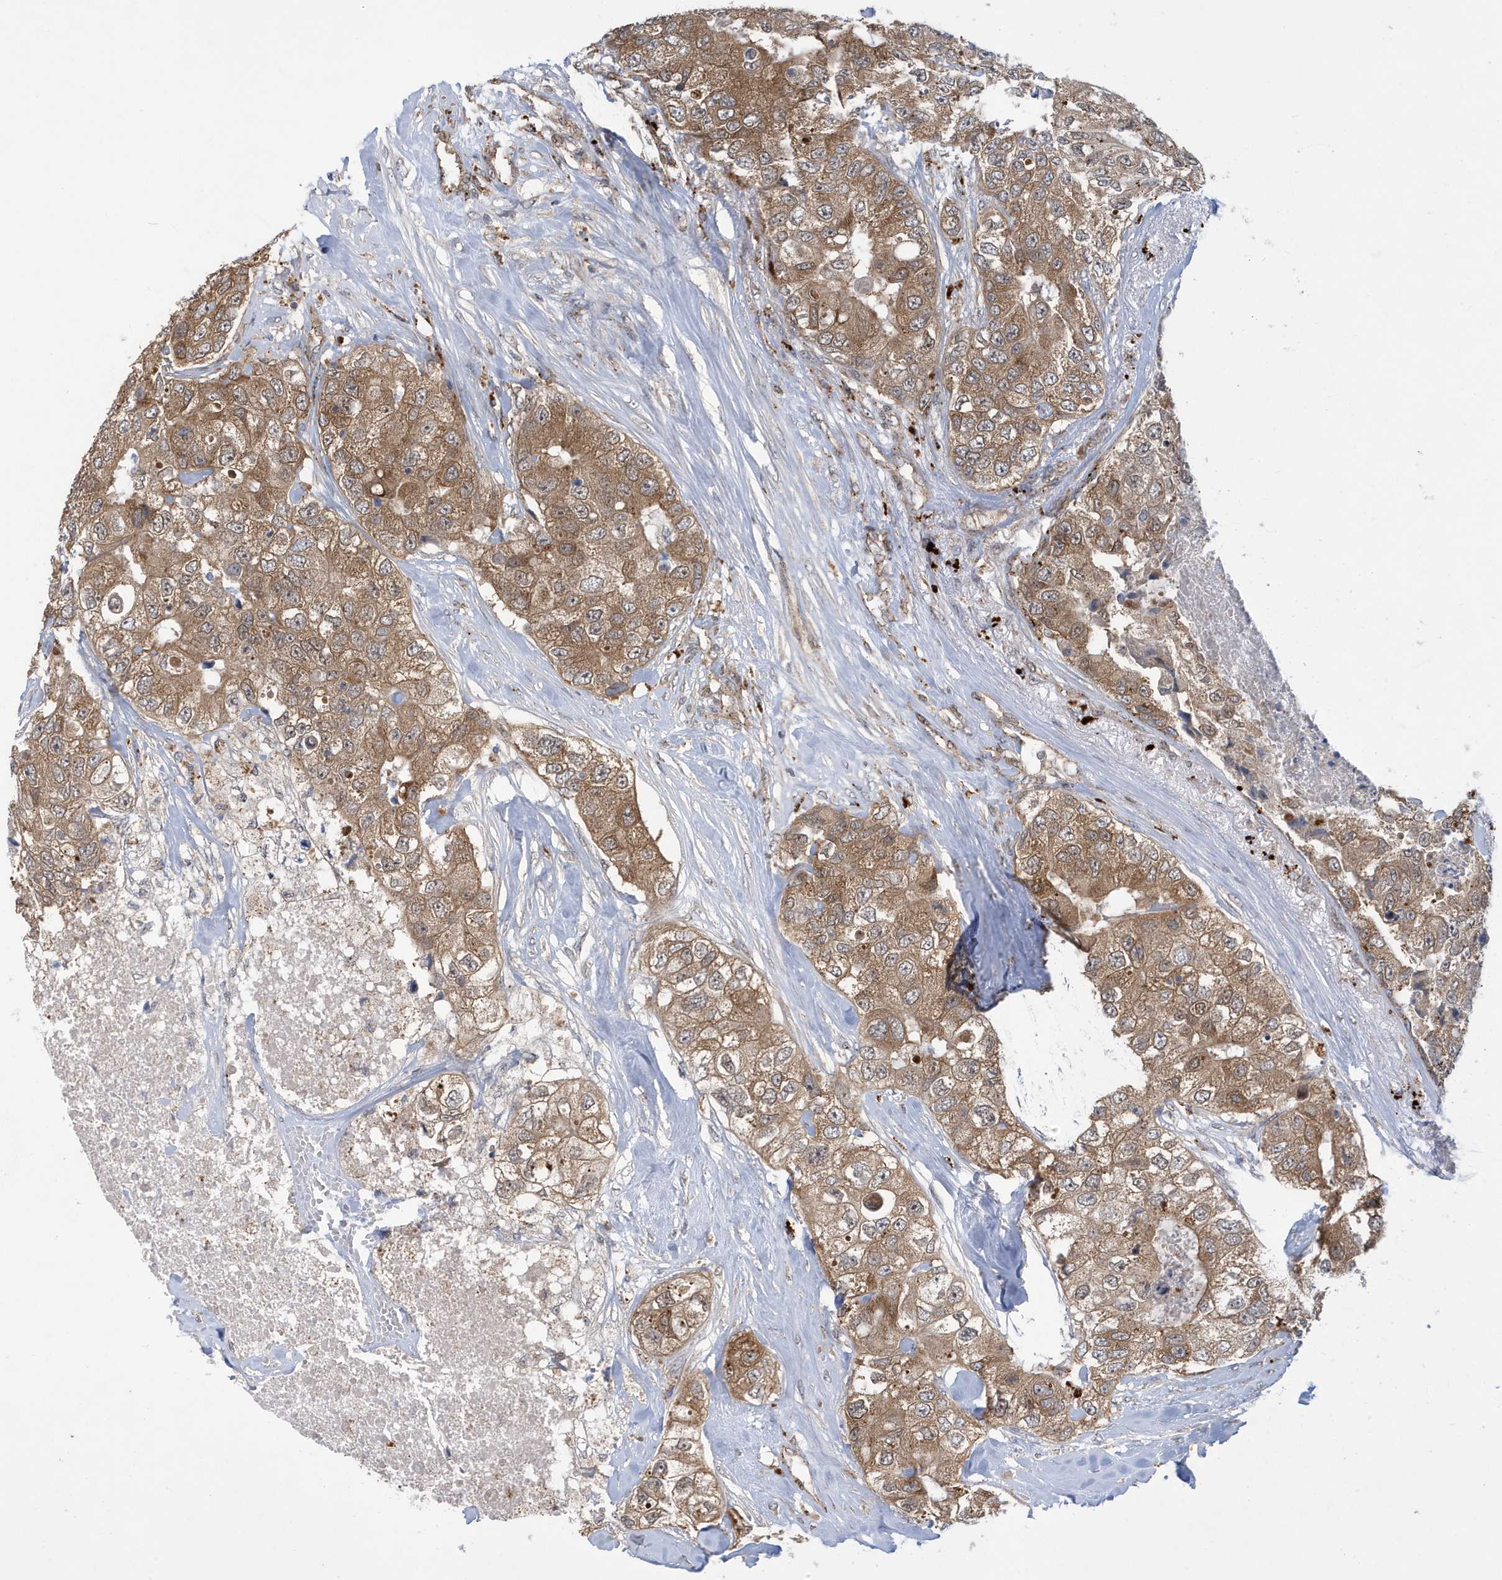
{"staining": {"intensity": "moderate", "quantity": ">75%", "location": "cytoplasmic/membranous"}, "tissue": "breast cancer", "cell_type": "Tumor cells", "image_type": "cancer", "snomed": [{"axis": "morphology", "description": "Duct carcinoma"}, {"axis": "topography", "description": "Breast"}], "caption": "Immunohistochemistry staining of breast cancer (invasive ductal carcinoma), which exhibits medium levels of moderate cytoplasmic/membranous positivity in about >75% of tumor cells indicating moderate cytoplasmic/membranous protein staining. The staining was performed using DAB (brown) for protein detection and nuclei were counterstained in hematoxylin (blue).", "gene": "ZNF507", "patient": {"sex": "female", "age": 62}}